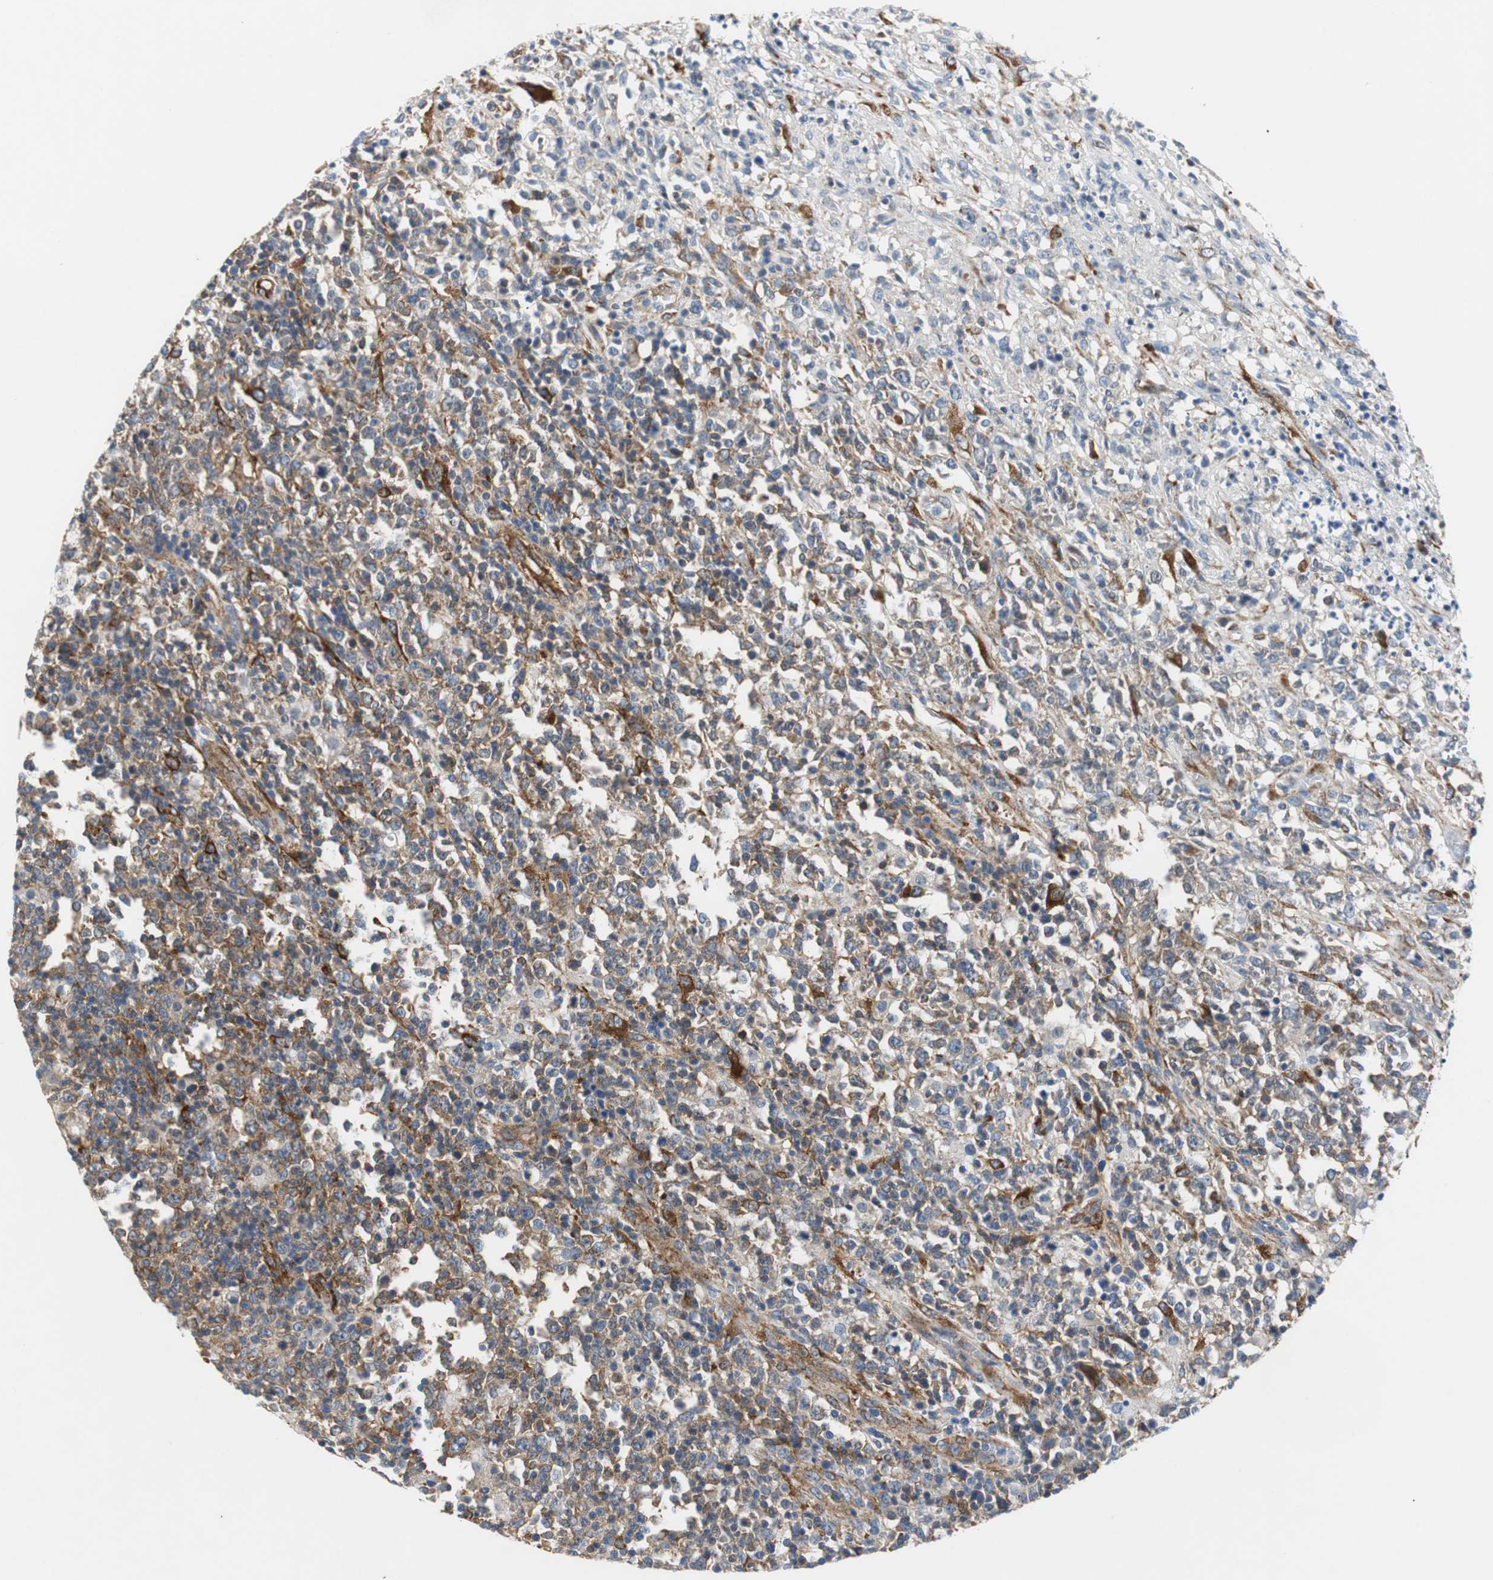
{"staining": {"intensity": "moderate", "quantity": ">75%", "location": "cytoplasmic/membranous"}, "tissue": "lymphoma", "cell_type": "Tumor cells", "image_type": "cancer", "snomed": [{"axis": "morphology", "description": "Malignant lymphoma, non-Hodgkin's type, High grade"}, {"axis": "topography", "description": "Lymph node"}], "caption": "Human high-grade malignant lymphoma, non-Hodgkin's type stained for a protein (brown) reveals moderate cytoplasmic/membranous positive expression in about >75% of tumor cells.", "gene": "ISCU", "patient": {"sex": "female", "age": 84}}